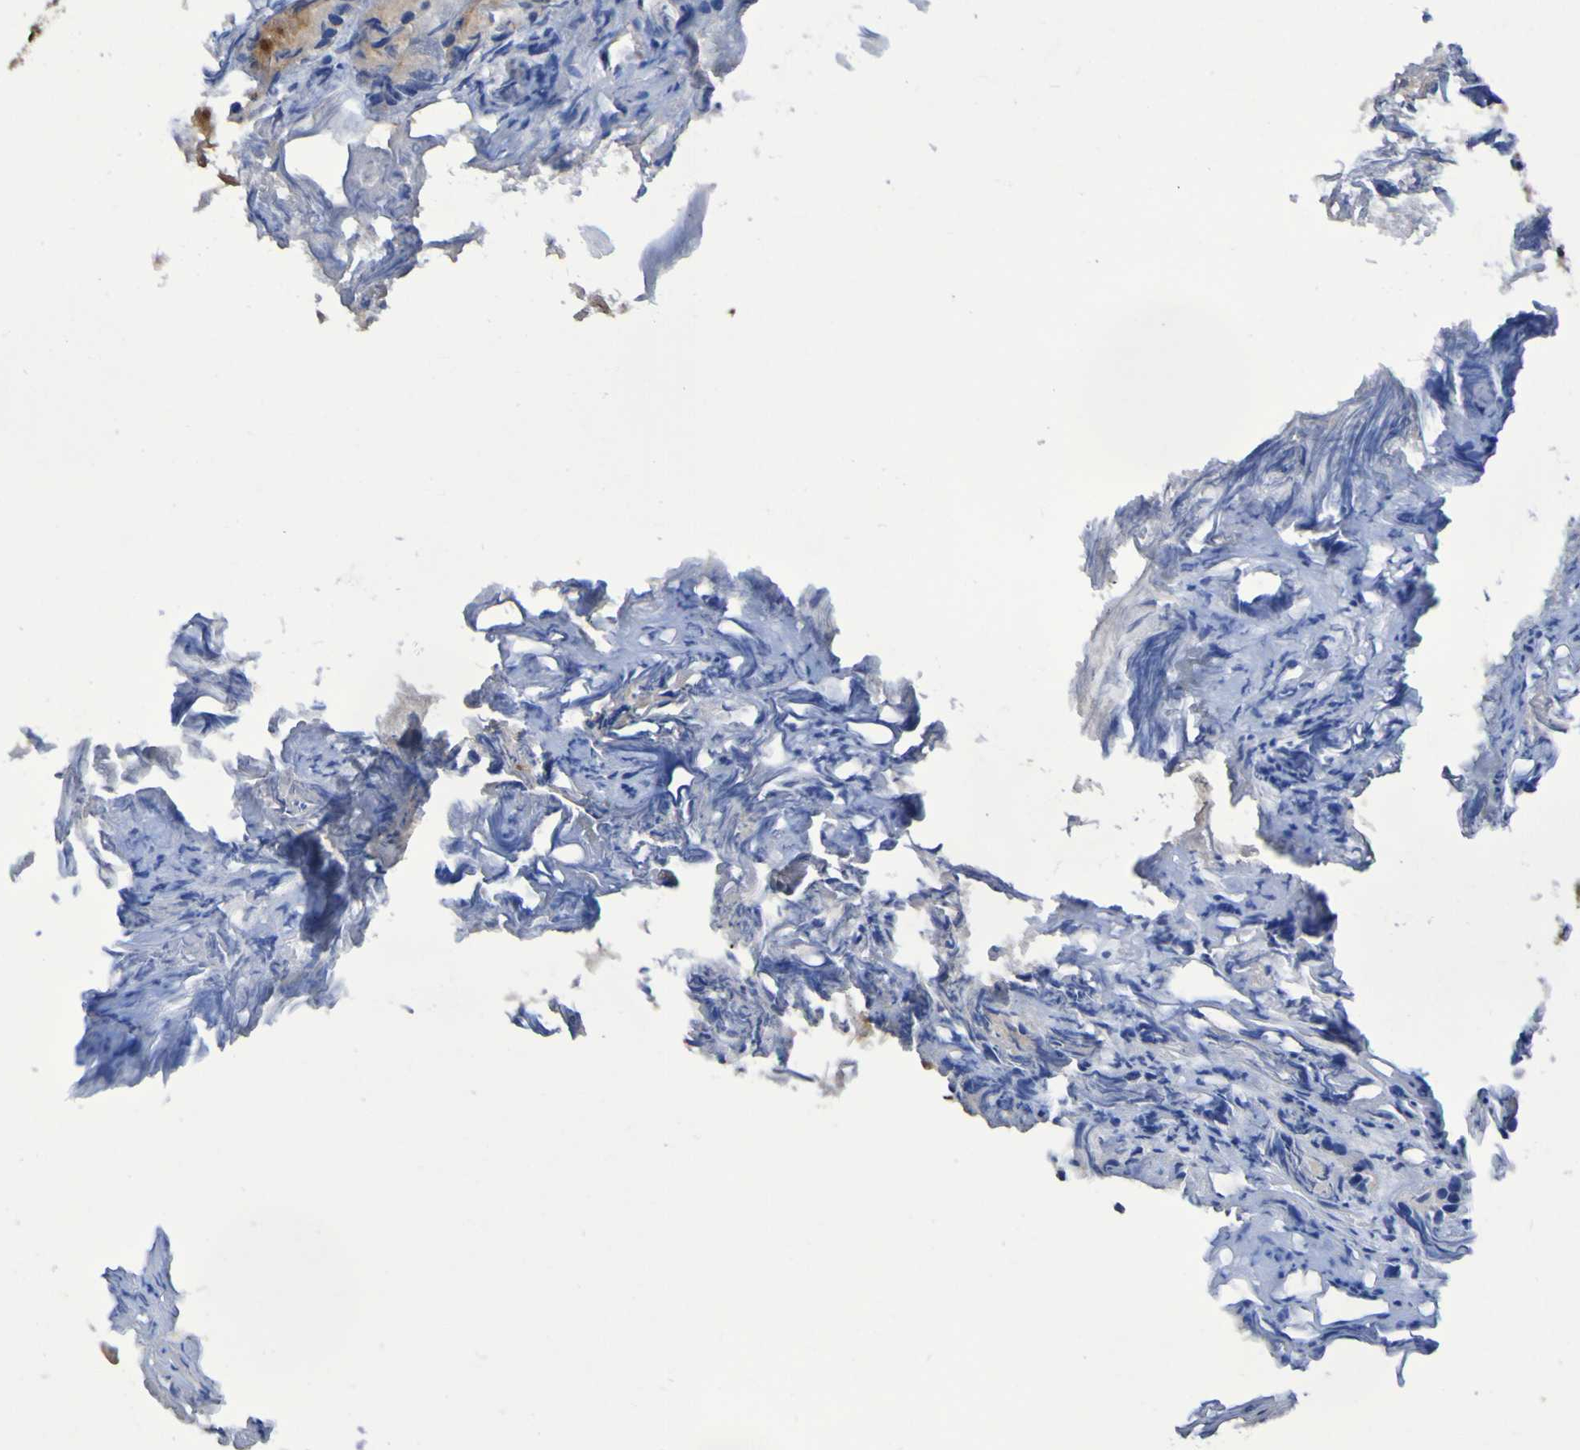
{"staining": {"intensity": "strong", "quantity": ">75%", "location": "cytoplasmic/membranous"}, "tissue": "prostate cancer", "cell_type": "Tumor cells", "image_type": "cancer", "snomed": [{"axis": "morphology", "description": "Adenocarcinoma, Low grade"}, {"axis": "topography", "description": "Prostate"}], "caption": "A micrograph of prostate cancer stained for a protein exhibits strong cytoplasmic/membranous brown staining in tumor cells. (DAB = brown stain, brightfield microscopy at high magnification).", "gene": "MPPE1", "patient": {"sex": "male", "age": 72}}